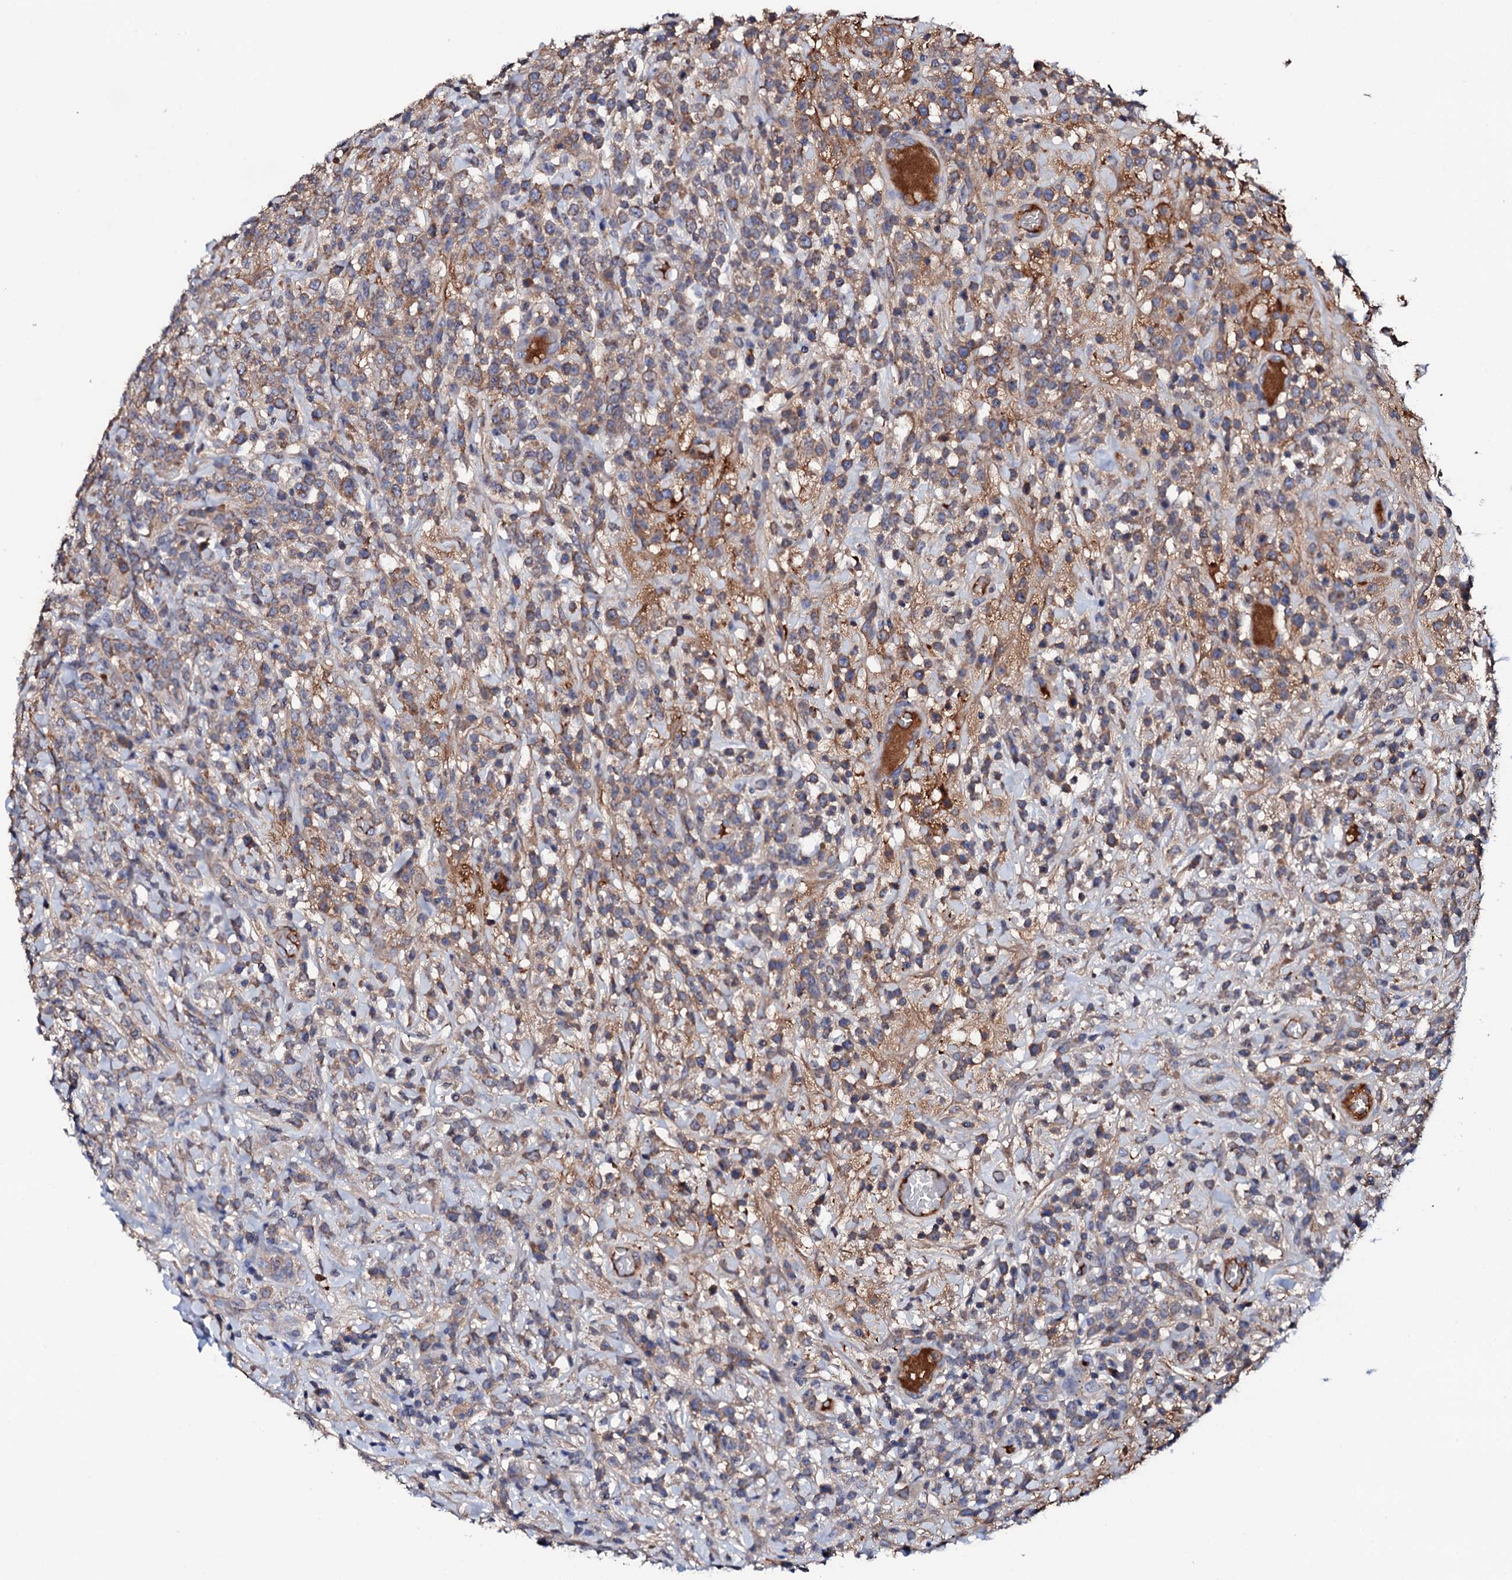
{"staining": {"intensity": "weak", "quantity": "25%-75%", "location": "cytoplasmic/membranous"}, "tissue": "lymphoma", "cell_type": "Tumor cells", "image_type": "cancer", "snomed": [{"axis": "morphology", "description": "Malignant lymphoma, non-Hodgkin's type, High grade"}, {"axis": "topography", "description": "Colon"}], "caption": "Human malignant lymphoma, non-Hodgkin's type (high-grade) stained with a protein marker demonstrates weak staining in tumor cells.", "gene": "TCAF2", "patient": {"sex": "female", "age": 53}}